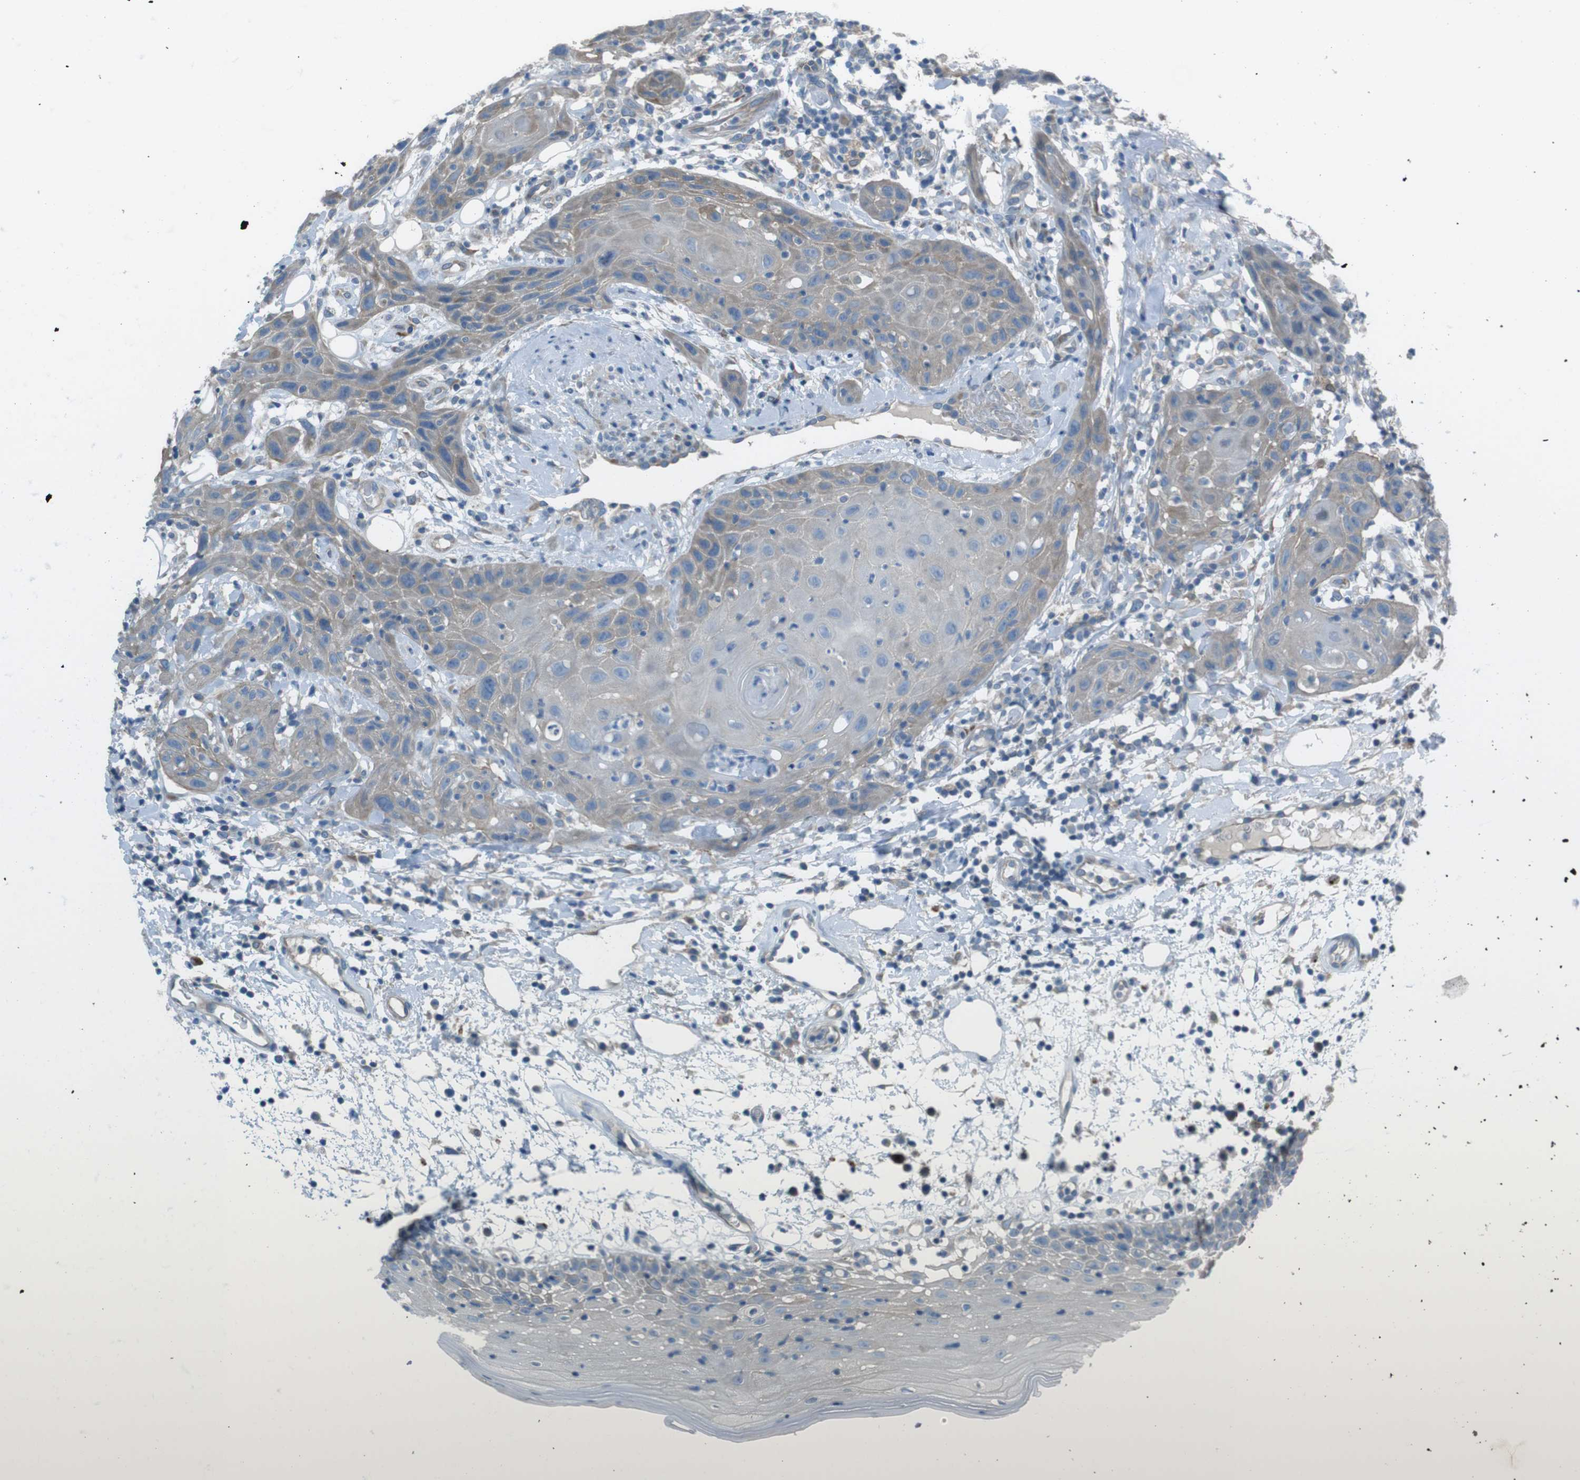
{"staining": {"intensity": "moderate", "quantity": "<25%", "location": "cytoplasmic/membranous"}, "tissue": "oral mucosa", "cell_type": "Squamous epithelial cells", "image_type": "normal", "snomed": [{"axis": "morphology", "description": "Normal tissue, NOS"}, {"axis": "morphology", "description": "Squamous cell carcinoma, NOS"}, {"axis": "topography", "description": "Skeletal muscle"}, {"axis": "topography", "description": "Oral tissue"}], "caption": "Immunohistochemical staining of normal human oral mucosa reveals low levels of moderate cytoplasmic/membranous staining in about <25% of squamous epithelial cells.", "gene": "TMEM41B", "patient": {"sex": "male", "age": 71}}